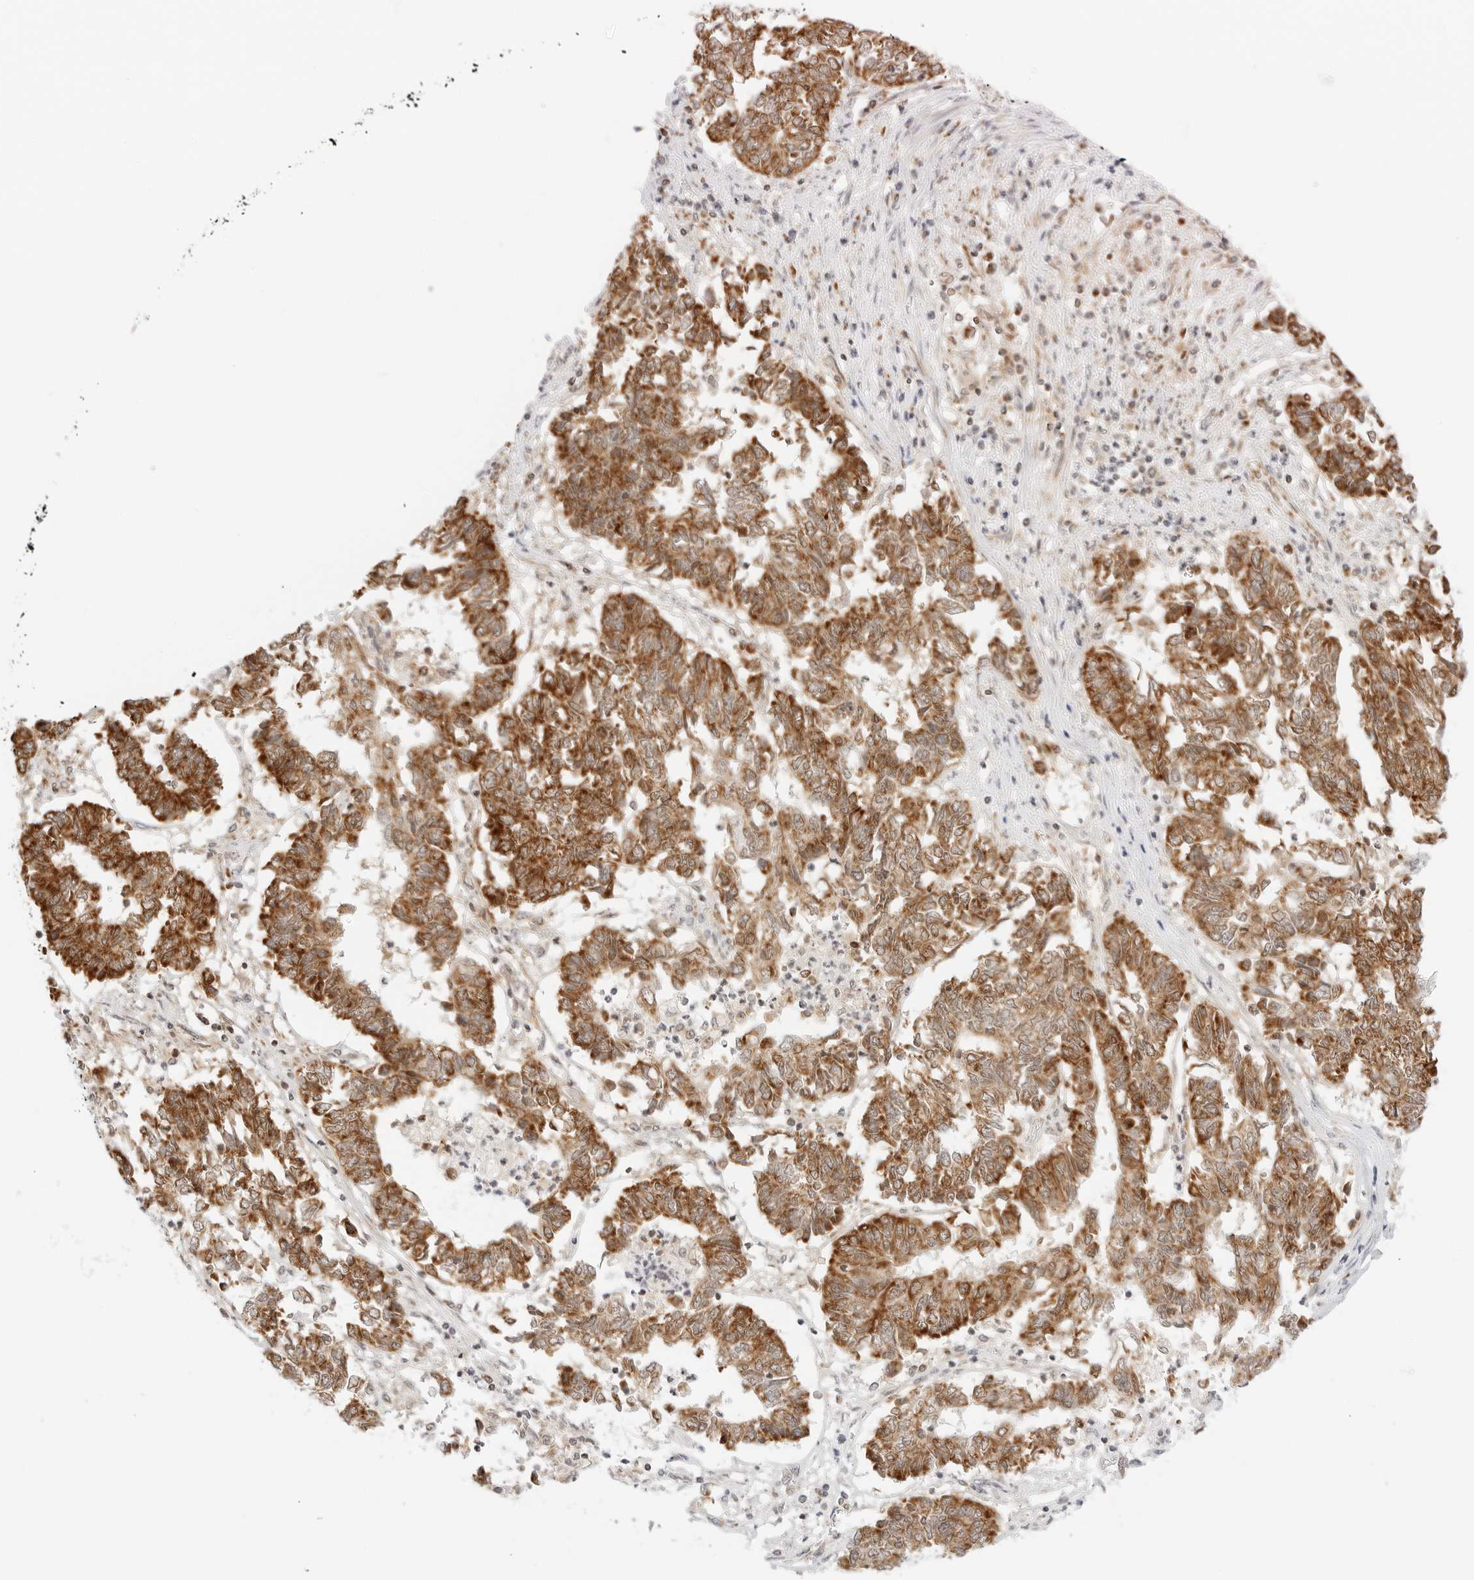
{"staining": {"intensity": "strong", "quantity": ">75%", "location": "cytoplasmic/membranous"}, "tissue": "endometrial cancer", "cell_type": "Tumor cells", "image_type": "cancer", "snomed": [{"axis": "morphology", "description": "Adenocarcinoma, NOS"}, {"axis": "topography", "description": "Endometrium"}], "caption": "Endometrial cancer was stained to show a protein in brown. There is high levels of strong cytoplasmic/membranous expression in about >75% of tumor cells.", "gene": "FH", "patient": {"sex": "female", "age": 80}}